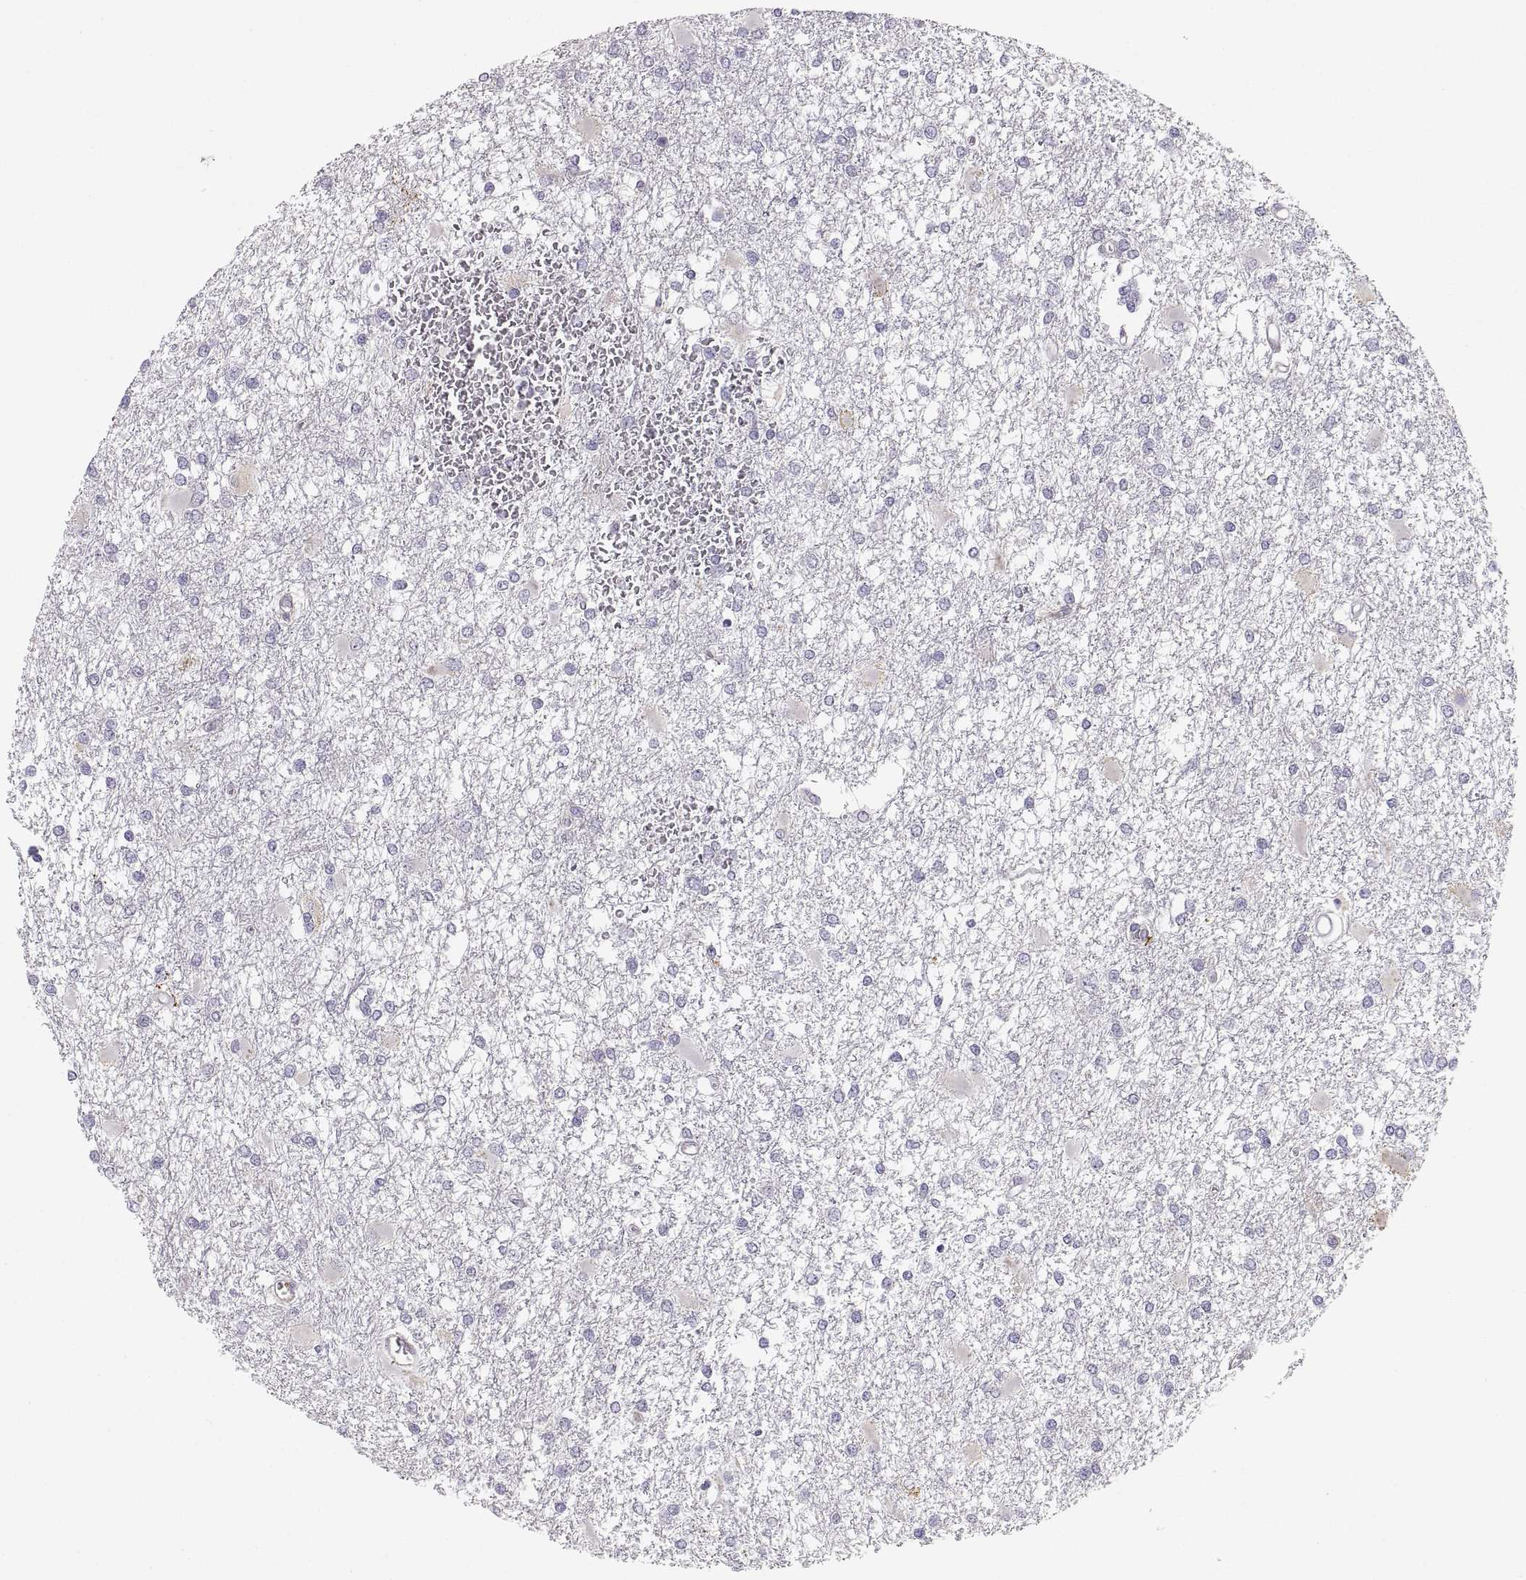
{"staining": {"intensity": "negative", "quantity": "none", "location": "none"}, "tissue": "glioma", "cell_type": "Tumor cells", "image_type": "cancer", "snomed": [{"axis": "morphology", "description": "Glioma, malignant, High grade"}, {"axis": "topography", "description": "Cerebral cortex"}], "caption": "An immunohistochemistry histopathology image of glioma is shown. There is no staining in tumor cells of glioma.", "gene": "COL9A3", "patient": {"sex": "male", "age": 79}}